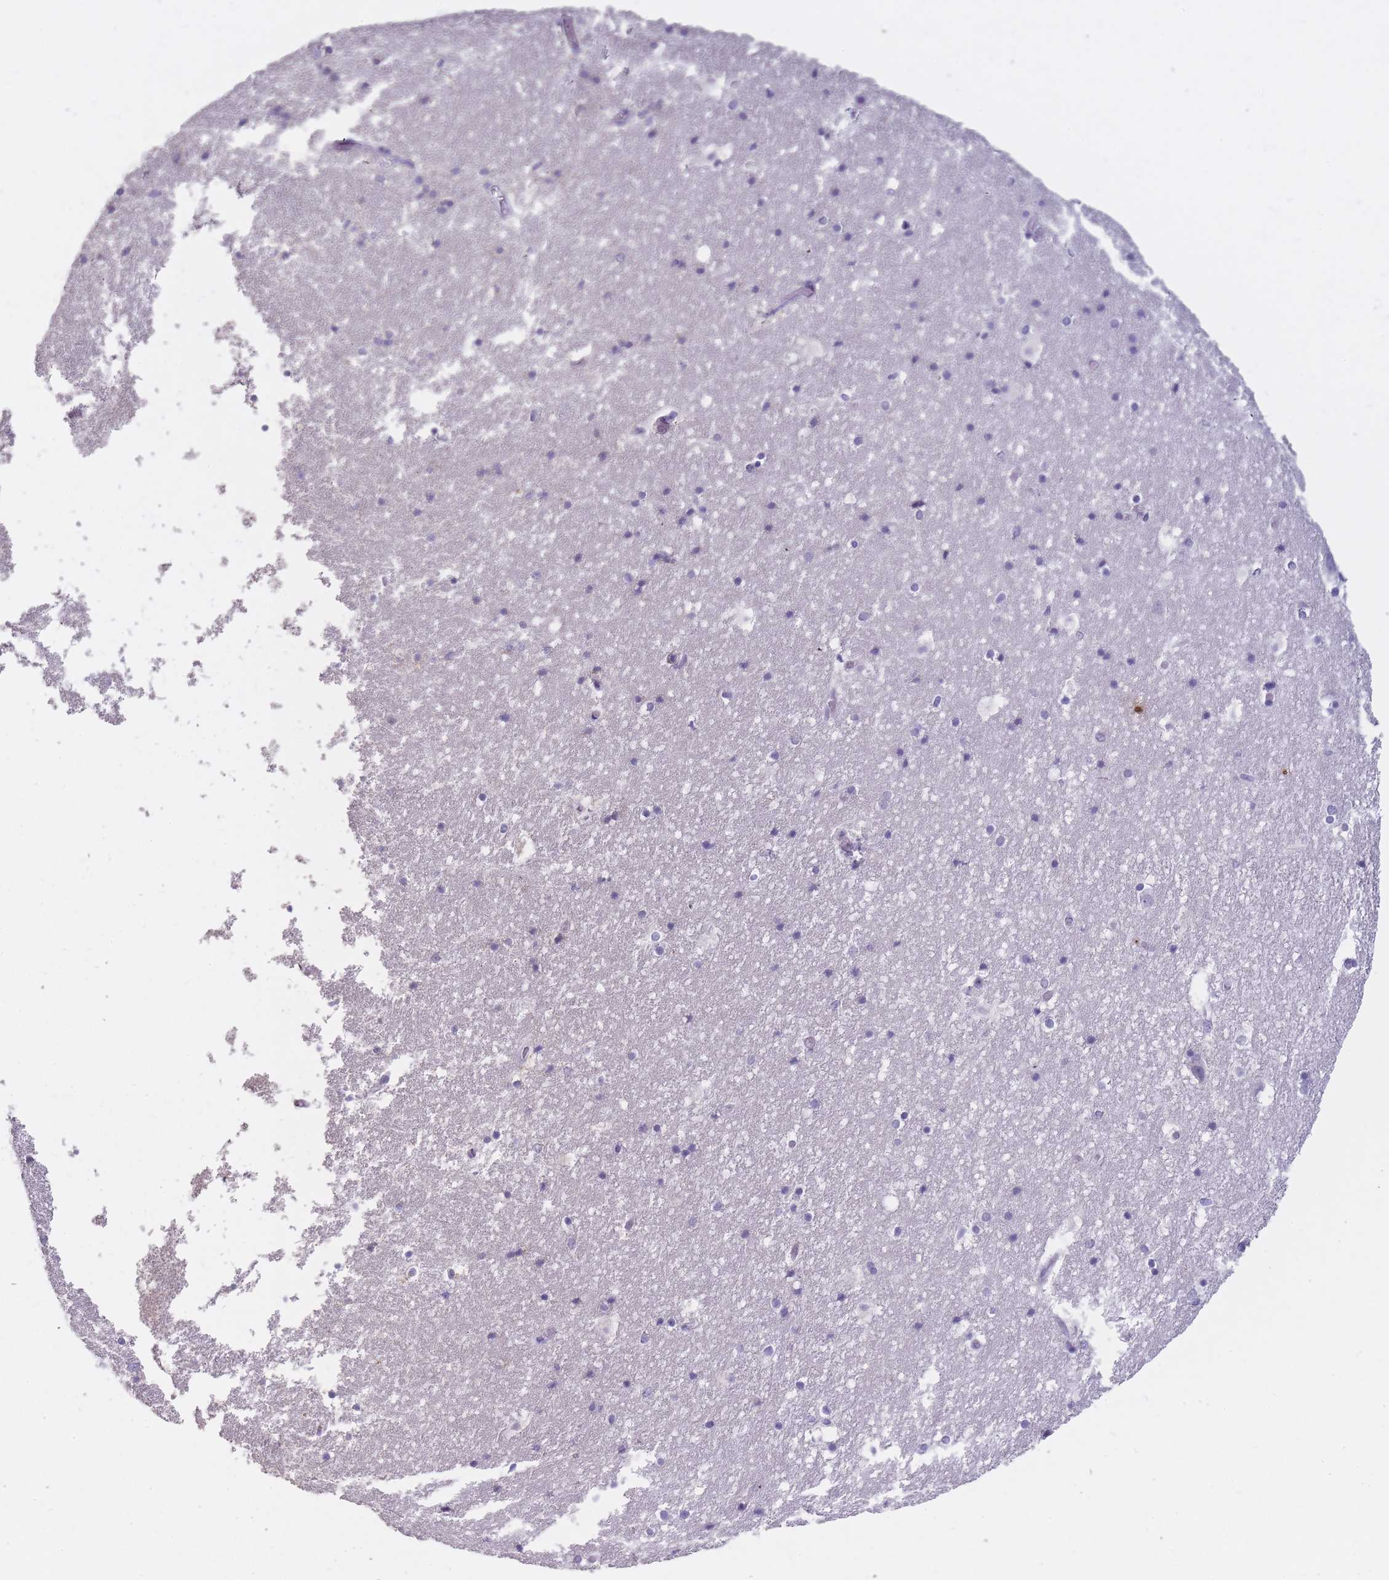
{"staining": {"intensity": "negative", "quantity": "none", "location": "none"}, "tissue": "hippocampus", "cell_type": "Glial cells", "image_type": "normal", "snomed": [{"axis": "morphology", "description": "Normal tissue, NOS"}, {"axis": "topography", "description": "Hippocampus"}], "caption": "Immunohistochemistry (IHC) of benign hippocampus shows no staining in glial cells.", "gene": "DCANP1", "patient": {"sex": "female", "age": 52}}